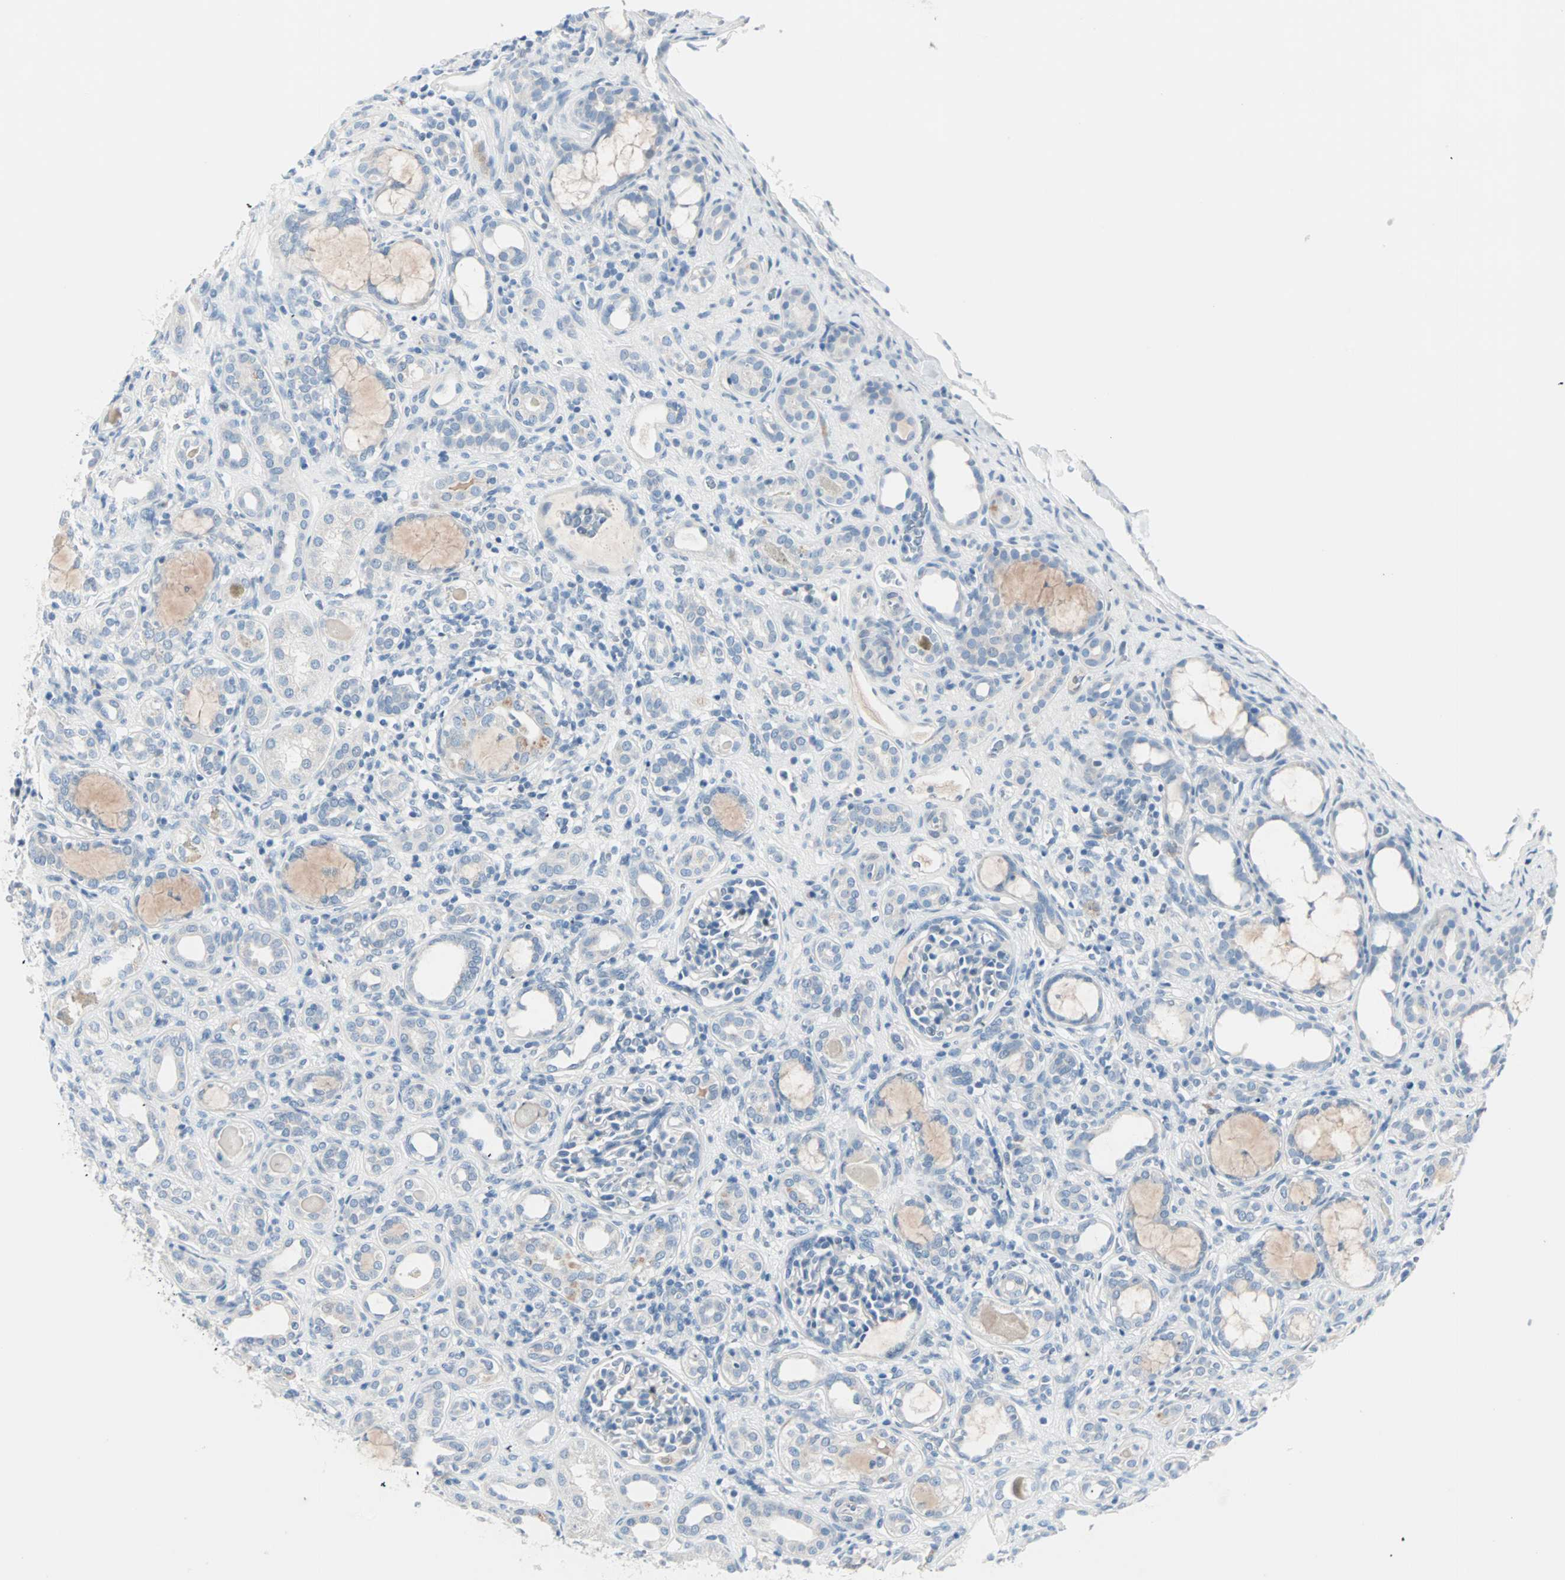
{"staining": {"intensity": "negative", "quantity": "none", "location": "none"}, "tissue": "kidney", "cell_type": "Cells in glomeruli", "image_type": "normal", "snomed": [{"axis": "morphology", "description": "Normal tissue, NOS"}, {"axis": "topography", "description": "Kidney"}], "caption": "Immunohistochemistry (IHC) histopathology image of unremarkable kidney: kidney stained with DAB displays no significant protein positivity in cells in glomeruli. The staining is performed using DAB (3,3'-diaminobenzidine) brown chromogen with nuclei counter-stained in using hematoxylin.", "gene": "NEFH", "patient": {"sex": "male", "age": 7}}